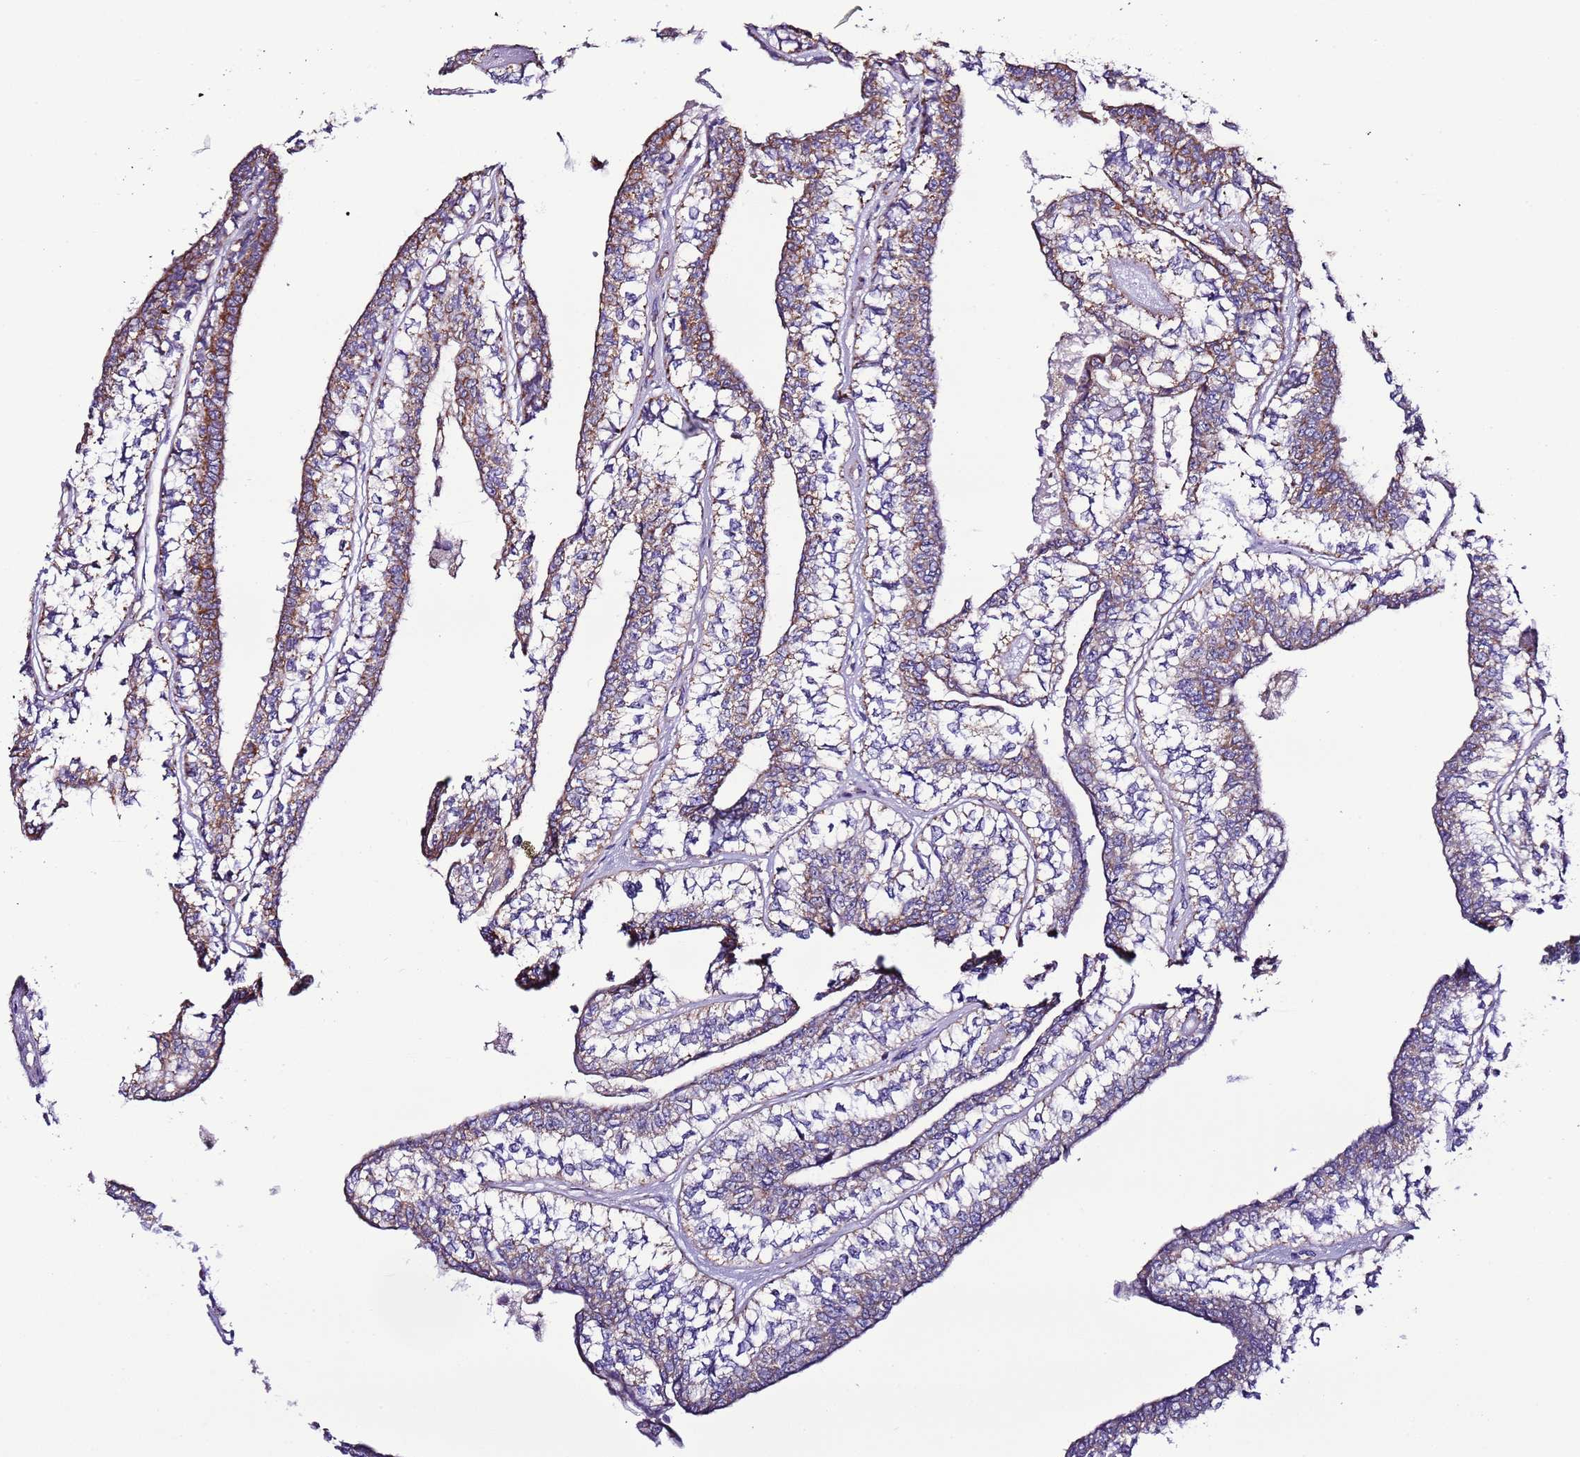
{"staining": {"intensity": "moderate", "quantity": ">75%", "location": "cytoplasmic/membranous"}, "tissue": "head and neck cancer", "cell_type": "Tumor cells", "image_type": "cancer", "snomed": [{"axis": "morphology", "description": "Adenocarcinoma, NOS"}, {"axis": "topography", "description": "Head-Neck"}], "caption": "Head and neck cancer stained with DAB immunohistochemistry (IHC) displays medium levels of moderate cytoplasmic/membranous staining in about >75% of tumor cells.", "gene": "UEVLD", "patient": {"sex": "female", "age": 73}}